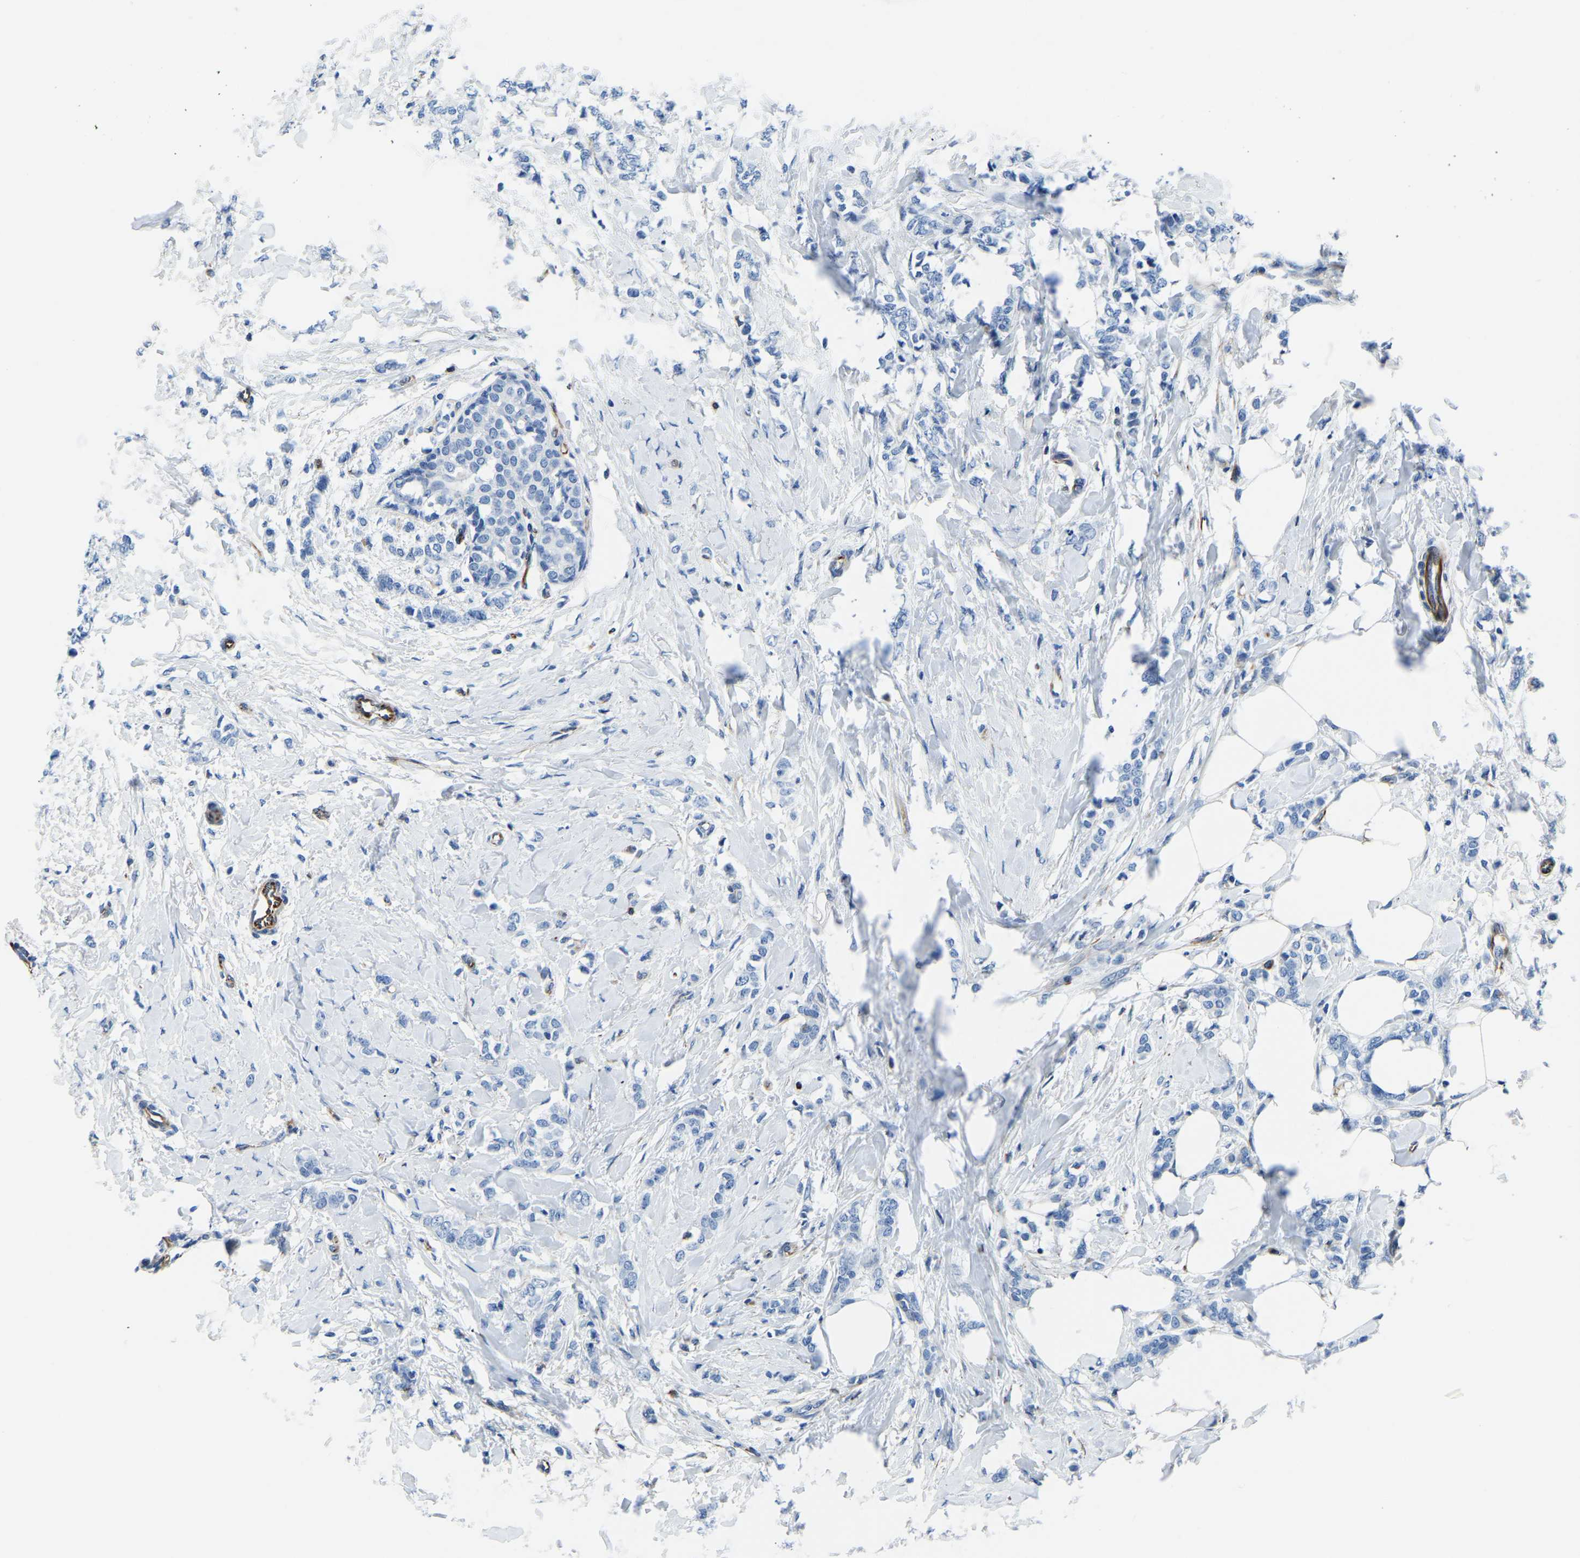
{"staining": {"intensity": "negative", "quantity": "none", "location": "none"}, "tissue": "breast cancer", "cell_type": "Tumor cells", "image_type": "cancer", "snomed": [{"axis": "morphology", "description": "Lobular carcinoma, in situ"}, {"axis": "morphology", "description": "Lobular carcinoma"}, {"axis": "topography", "description": "Breast"}], "caption": "Photomicrograph shows no significant protein expression in tumor cells of breast cancer.", "gene": "MS4A3", "patient": {"sex": "female", "age": 41}}